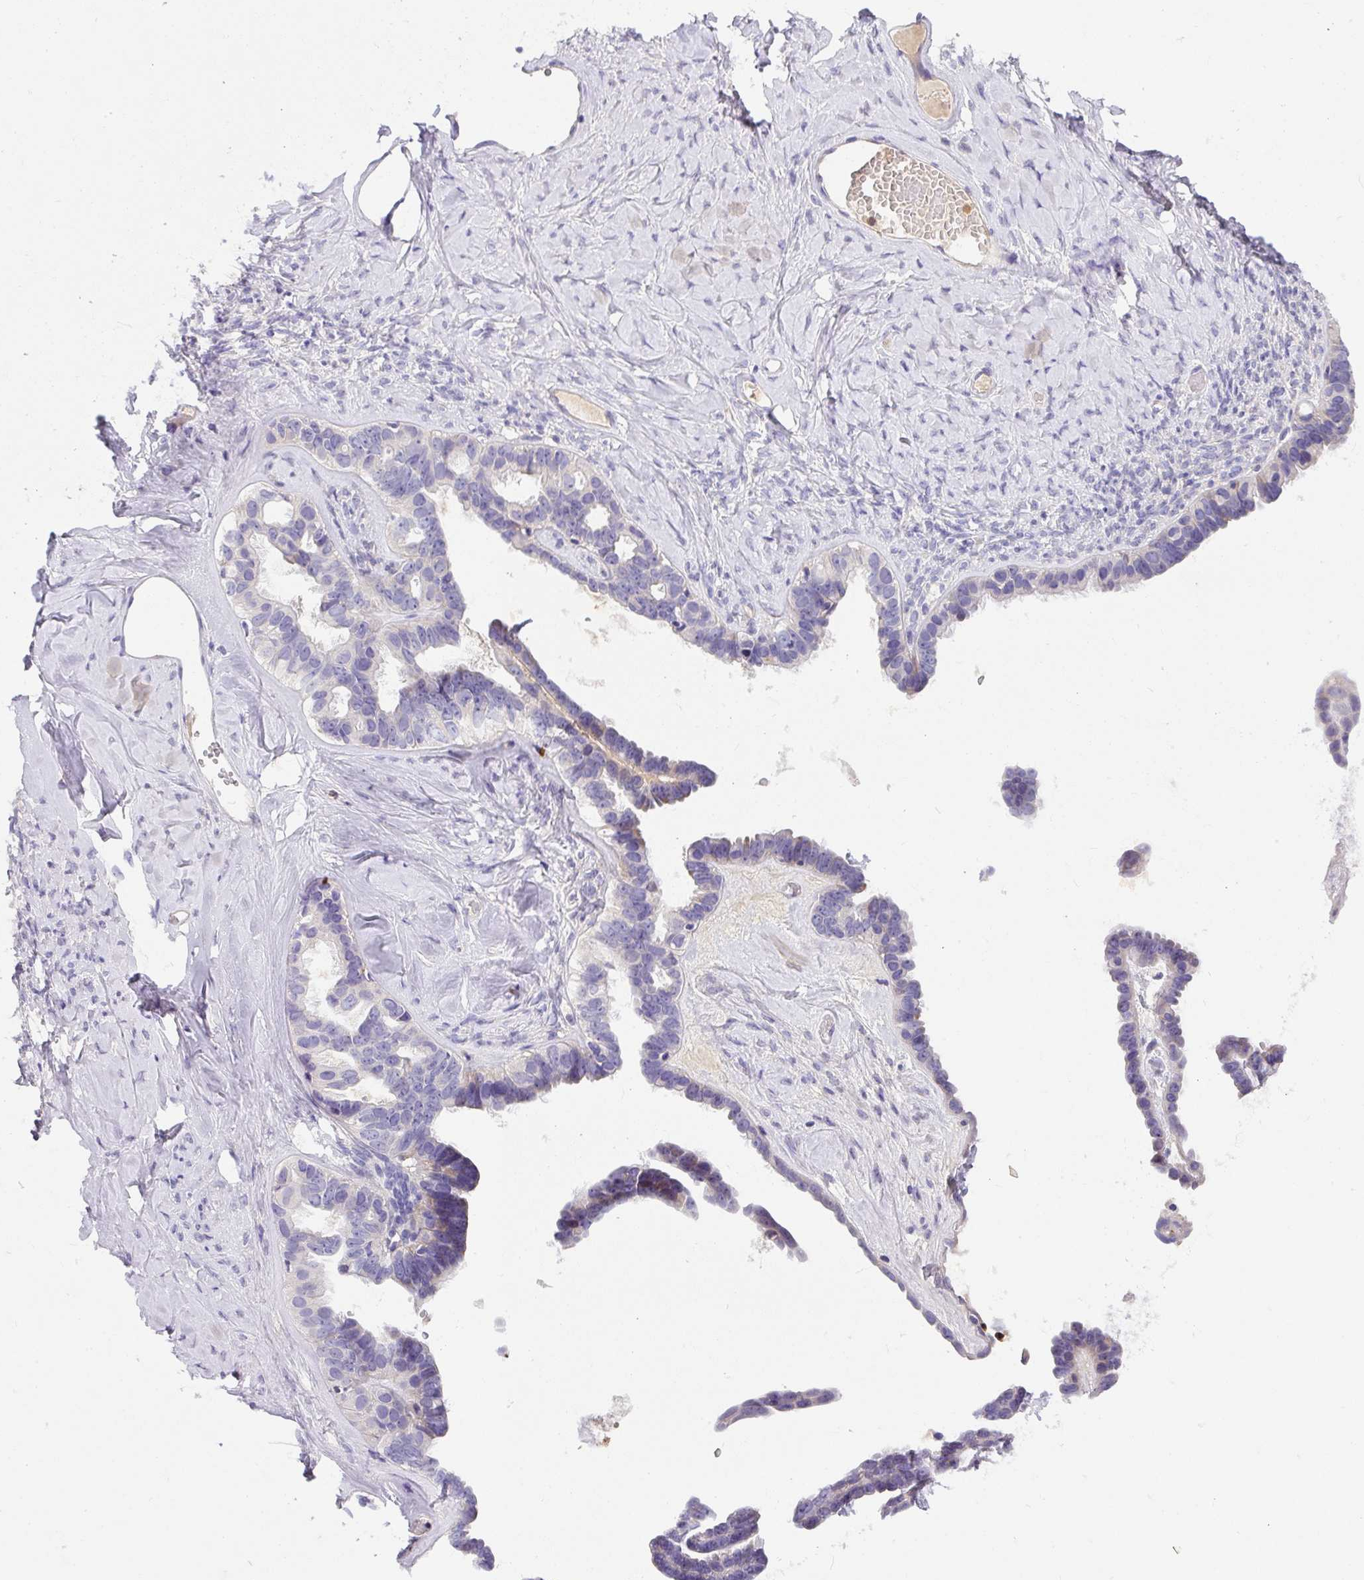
{"staining": {"intensity": "negative", "quantity": "none", "location": "none"}, "tissue": "ovarian cancer", "cell_type": "Tumor cells", "image_type": "cancer", "snomed": [{"axis": "morphology", "description": "Cystadenocarcinoma, serous, NOS"}, {"axis": "topography", "description": "Ovary"}], "caption": "Immunohistochemical staining of ovarian cancer displays no significant staining in tumor cells.", "gene": "CRISP3", "patient": {"sex": "female", "age": 69}}